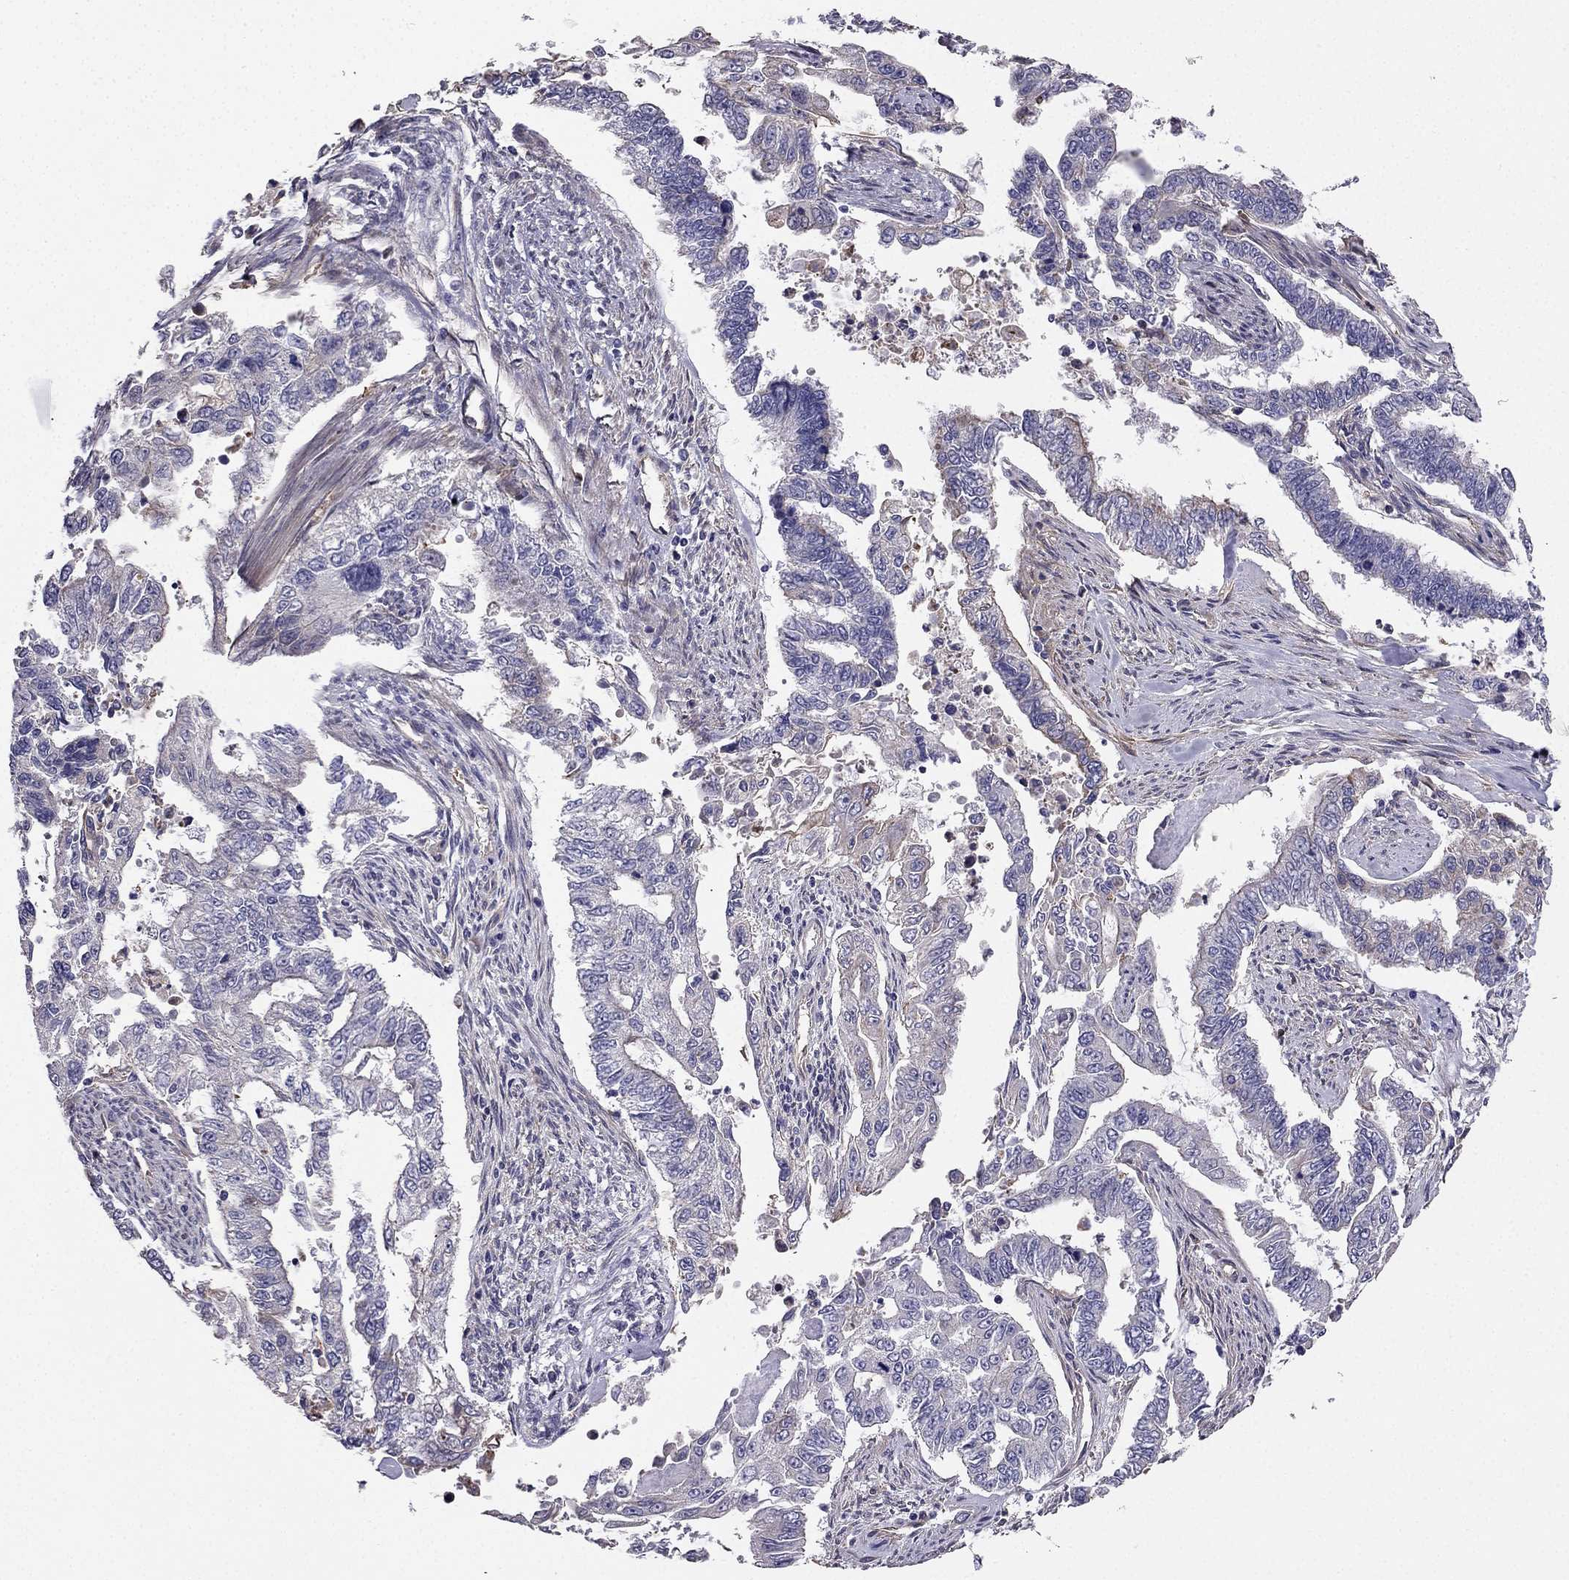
{"staining": {"intensity": "negative", "quantity": "none", "location": "none"}, "tissue": "endometrial cancer", "cell_type": "Tumor cells", "image_type": "cancer", "snomed": [{"axis": "morphology", "description": "Adenocarcinoma, NOS"}, {"axis": "topography", "description": "Uterus"}], "caption": "An image of adenocarcinoma (endometrial) stained for a protein shows no brown staining in tumor cells.", "gene": "ENOX1", "patient": {"sex": "female", "age": 59}}